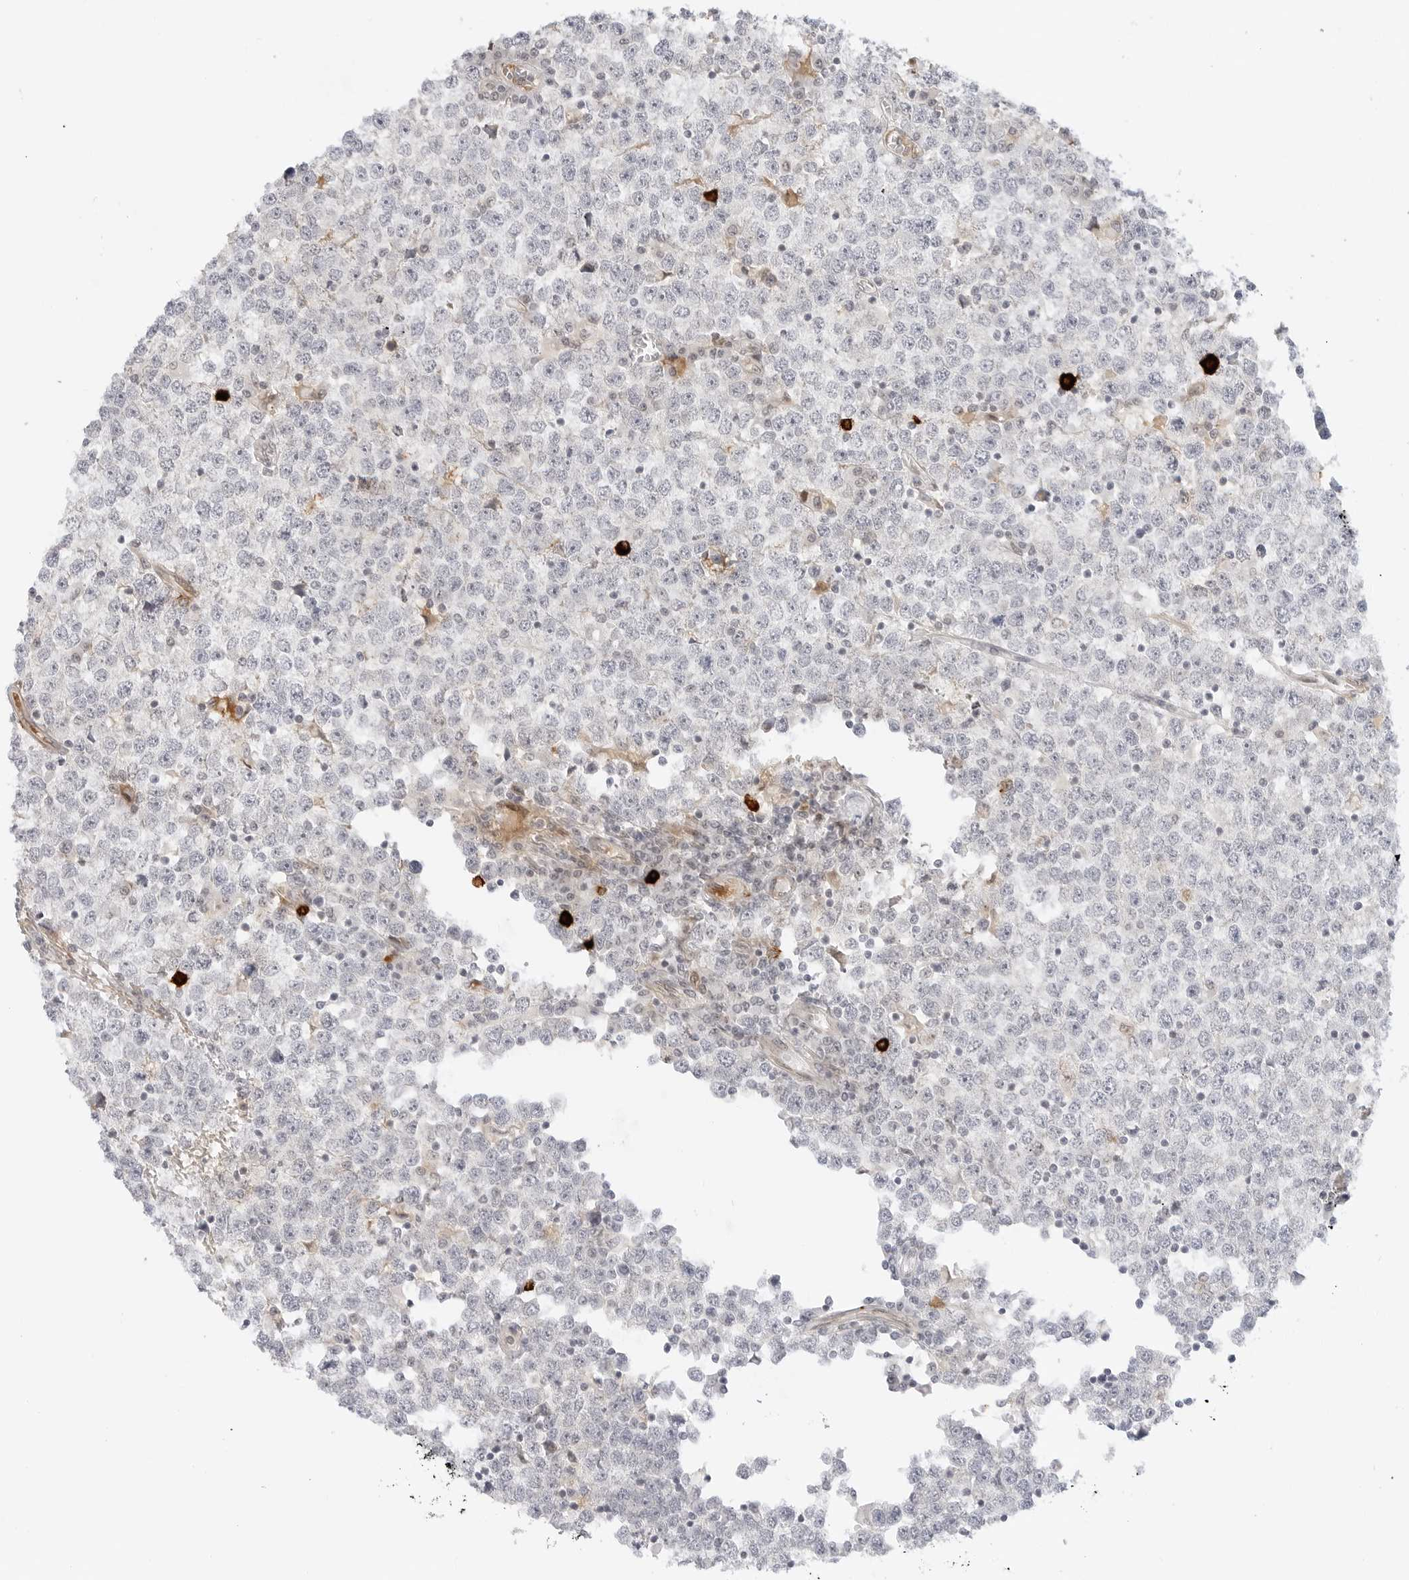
{"staining": {"intensity": "negative", "quantity": "none", "location": "none"}, "tissue": "testis cancer", "cell_type": "Tumor cells", "image_type": "cancer", "snomed": [{"axis": "morphology", "description": "Seminoma, NOS"}, {"axis": "topography", "description": "Testis"}], "caption": "Tumor cells are negative for protein expression in human testis cancer.", "gene": "HIPK3", "patient": {"sex": "male", "age": 65}}